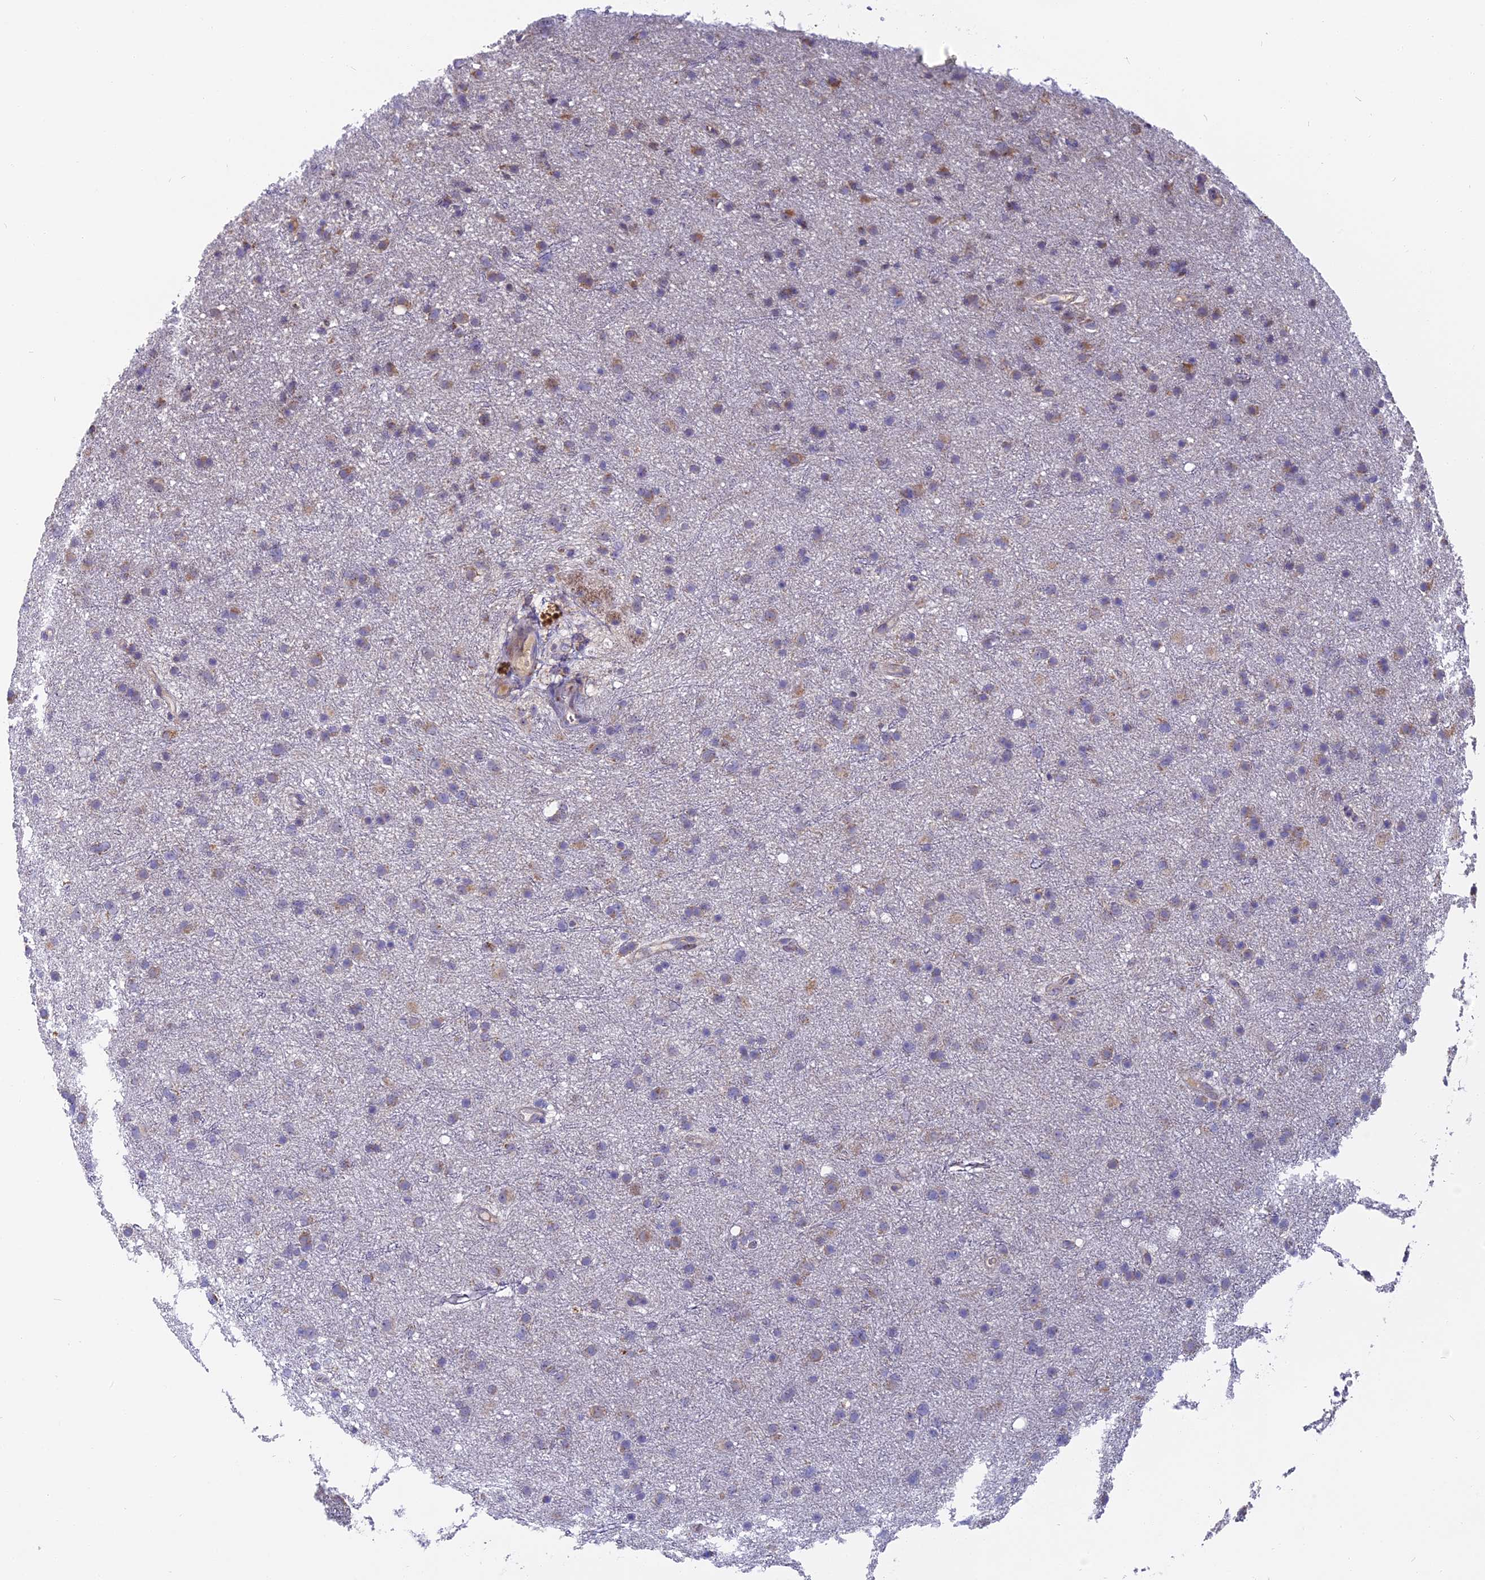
{"staining": {"intensity": "weak", "quantity": "<25%", "location": "cytoplasmic/membranous"}, "tissue": "glioma", "cell_type": "Tumor cells", "image_type": "cancer", "snomed": [{"axis": "morphology", "description": "Glioma, malignant, Low grade"}, {"axis": "topography", "description": "Cerebral cortex"}], "caption": "The image exhibits no significant expression in tumor cells of glioma. The staining is performed using DAB (3,3'-diaminobenzidine) brown chromogen with nuclei counter-stained in using hematoxylin.", "gene": "DTWD1", "patient": {"sex": "female", "age": 39}}